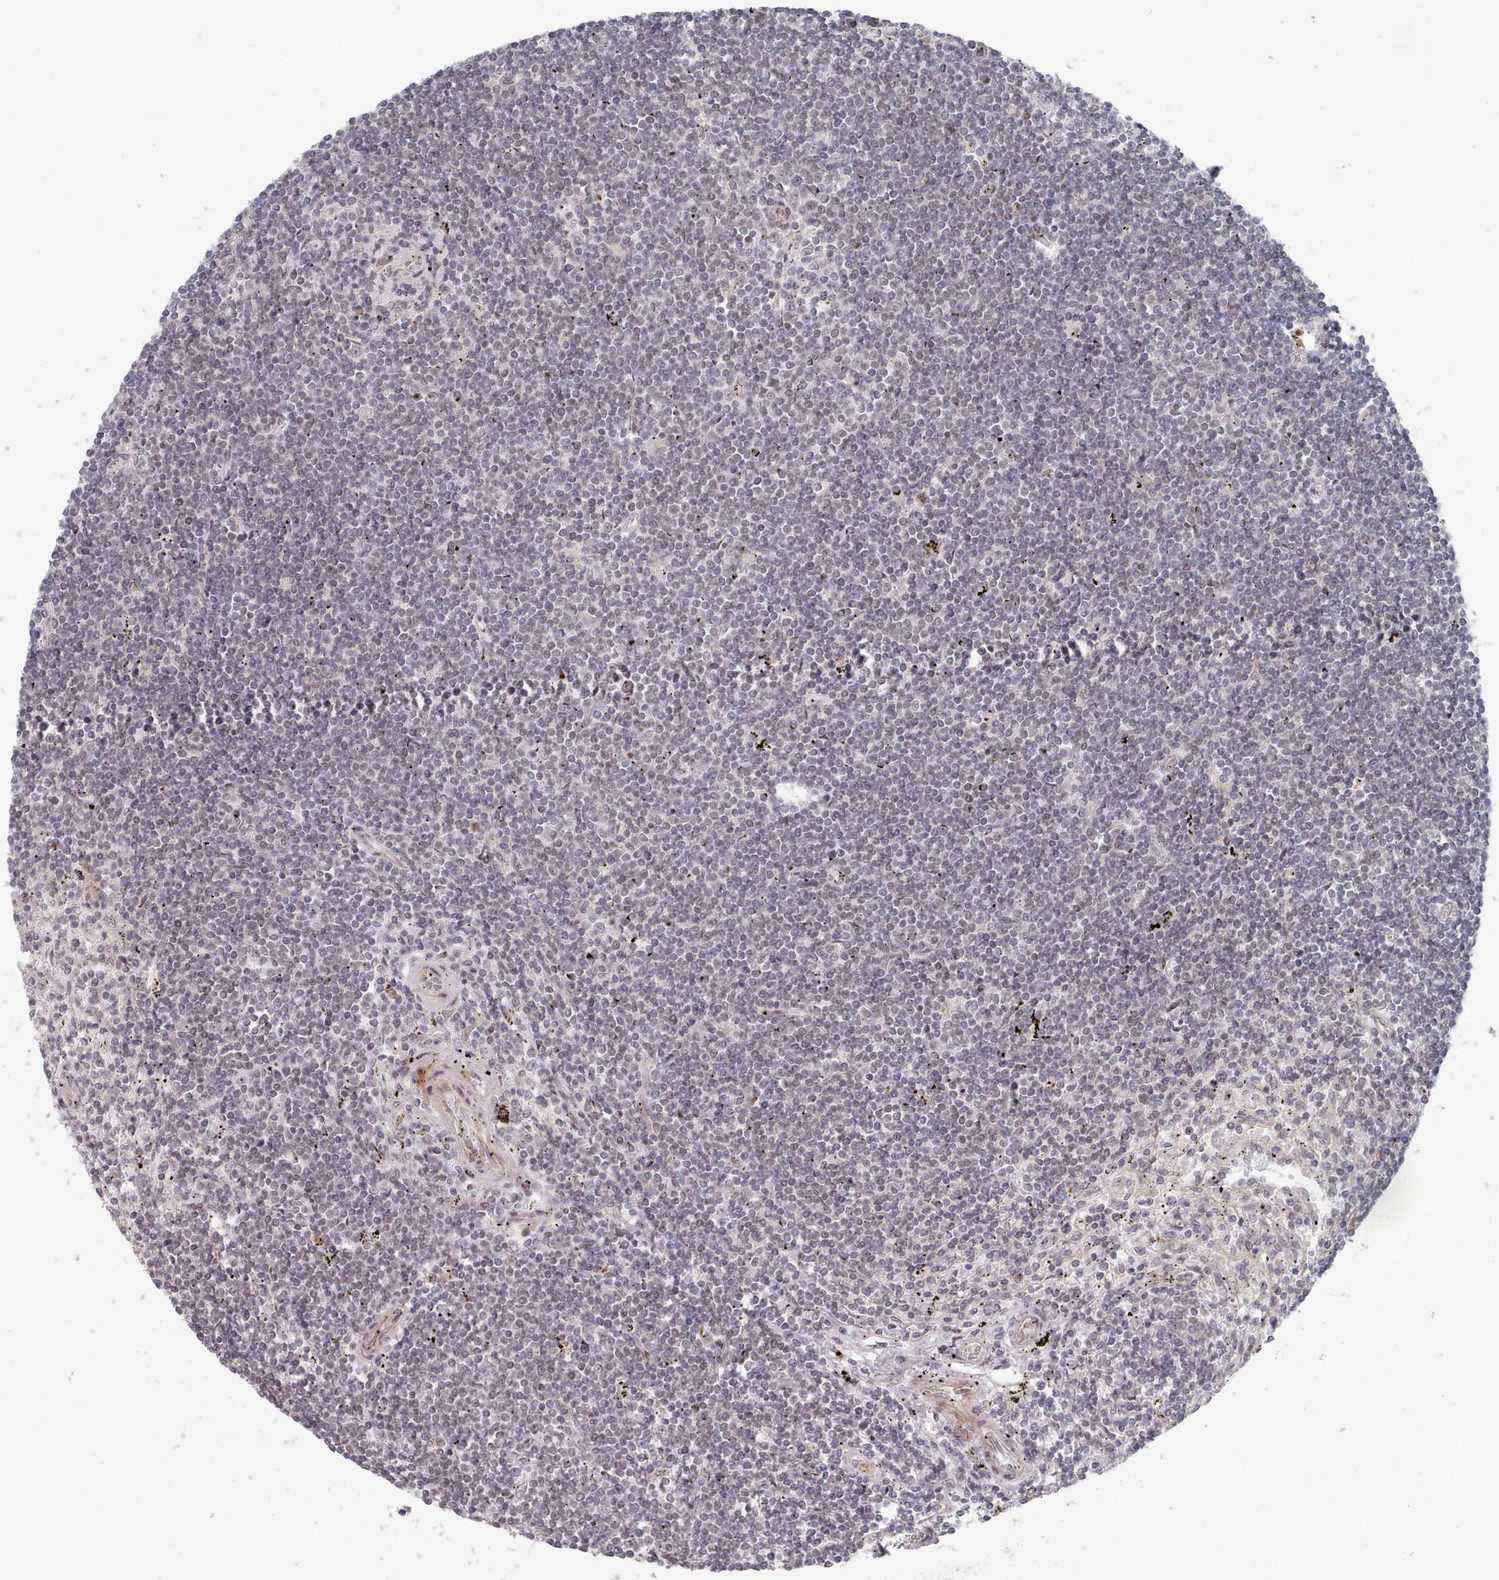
{"staining": {"intensity": "negative", "quantity": "none", "location": "none"}, "tissue": "lymphoma", "cell_type": "Tumor cells", "image_type": "cancer", "snomed": [{"axis": "morphology", "description": "Malignant lymphoma, non-Hodgkin's type, Low grade"}, {"axis": "topography", "description": "Spleen"}], "caption": "IHC histopathology image of neoplastic tissue: low-grade malignant lymphoma, non-Hodgkin's type stained with DAB shows no significant protein staining in tumor cells. Nuclei are stained in blue.", "gene": "CPSF4", "patient": {"sex": "male", "age": 76}}